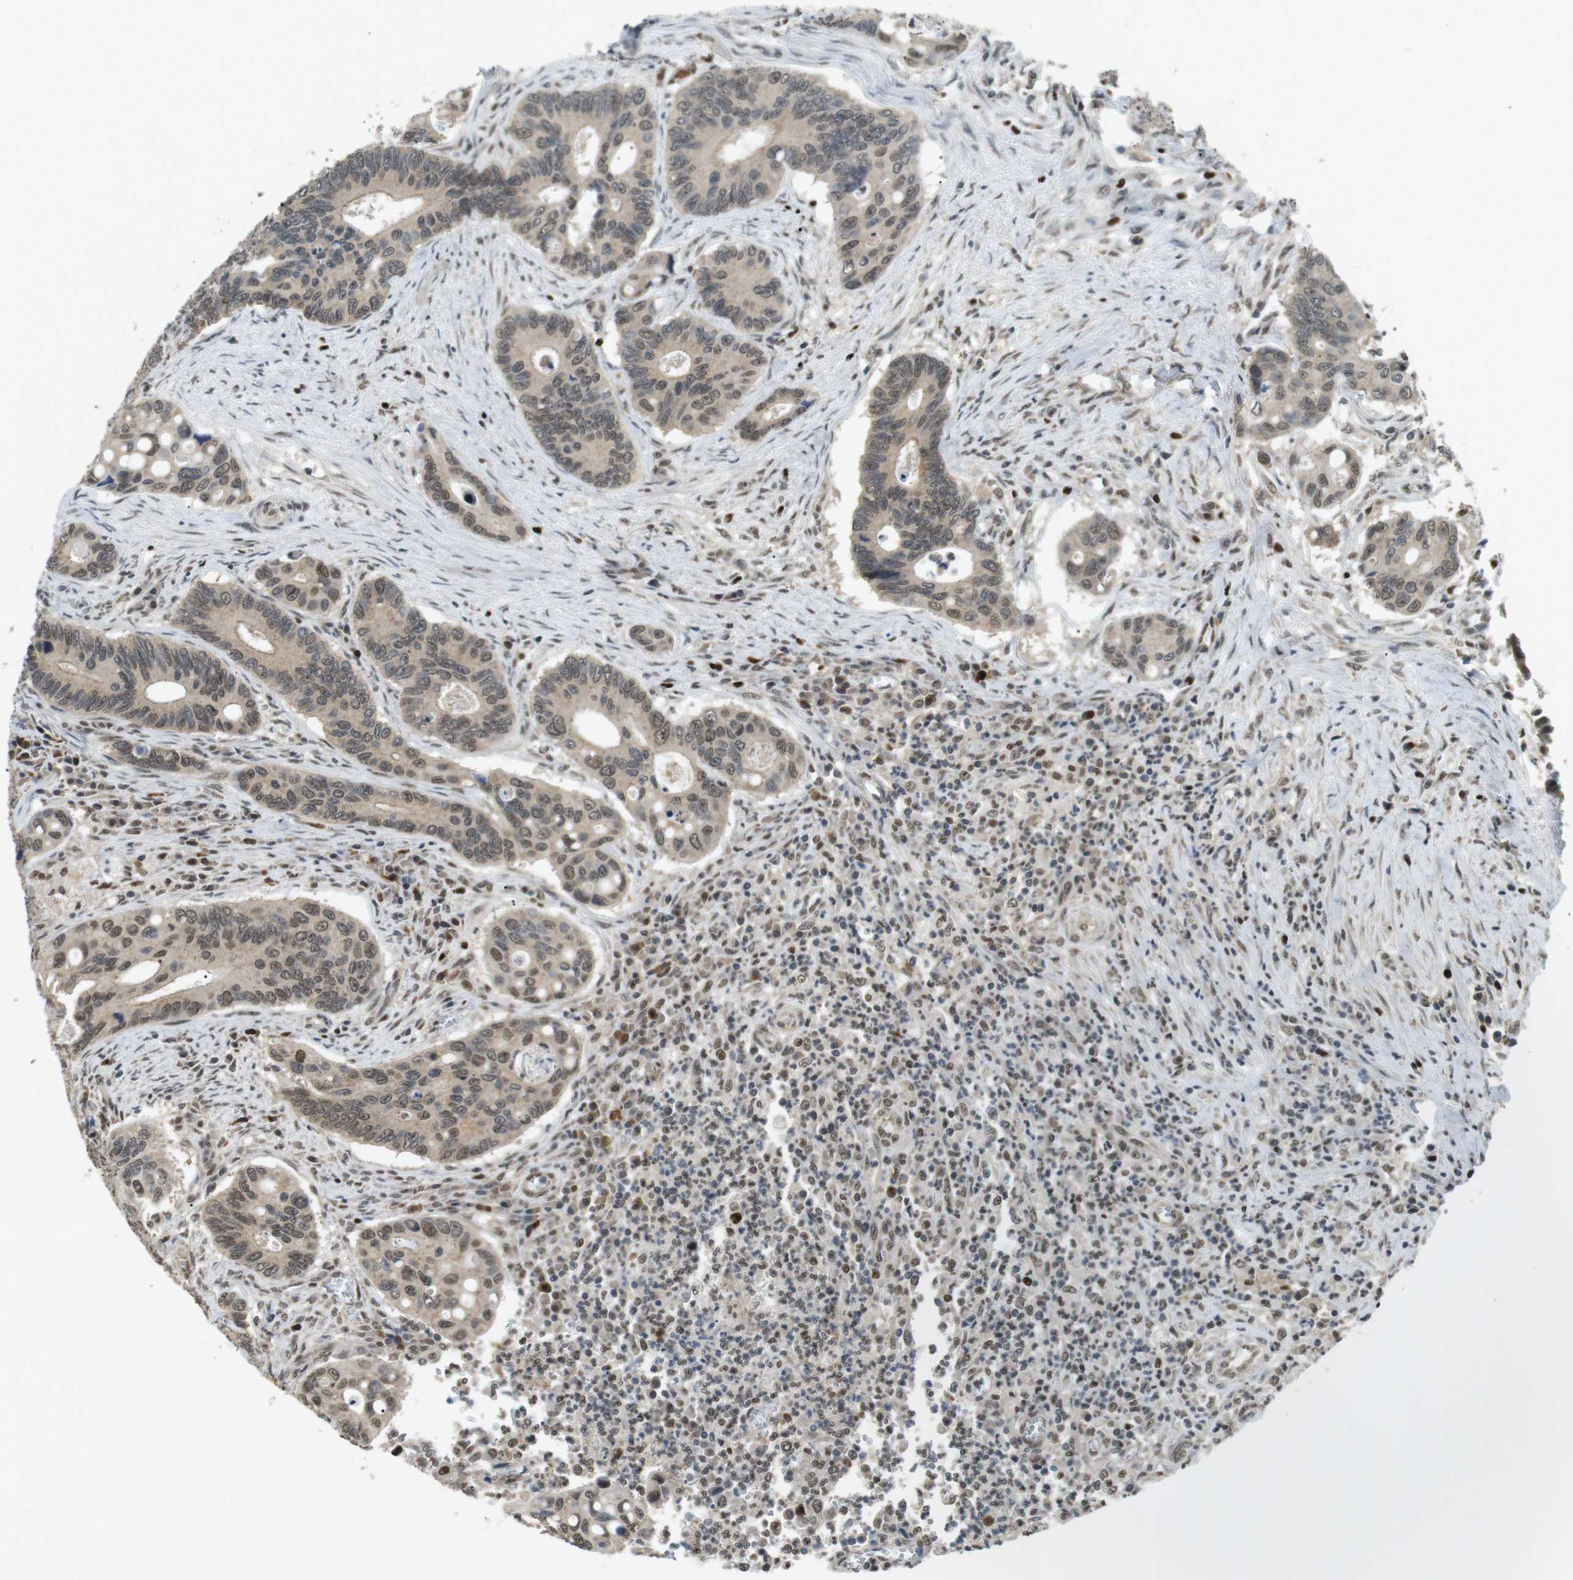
{"staining": {"intensity": "moderate", "quantity": ">75%", "location": "cytoplasmic/membranous,nuclear"}, "tissue": "colorectal cancer", "cell_type": "Tumor cells", "image_type": "cancer", "snomed": [{"axis": "morphology", "description": "Inflammation, NOS"}, {"axis": "morphology", "description": "Adenocarcinoma, NOS"}, {"axis": "topography", "description": "Colon"}], "caption": "High-magnification brightfield microscopy of colorectal cancer (adenocarcinoma) stained with DAB (brown) and counterstained with hematoxylin (blue). tumor cells exhibit moderate cytoplasmic/membranous and nuclear expression is identified in approximately>75% of cells.", "gene": "ORAI3", "patient": {"sex": "male", "age": 72}}